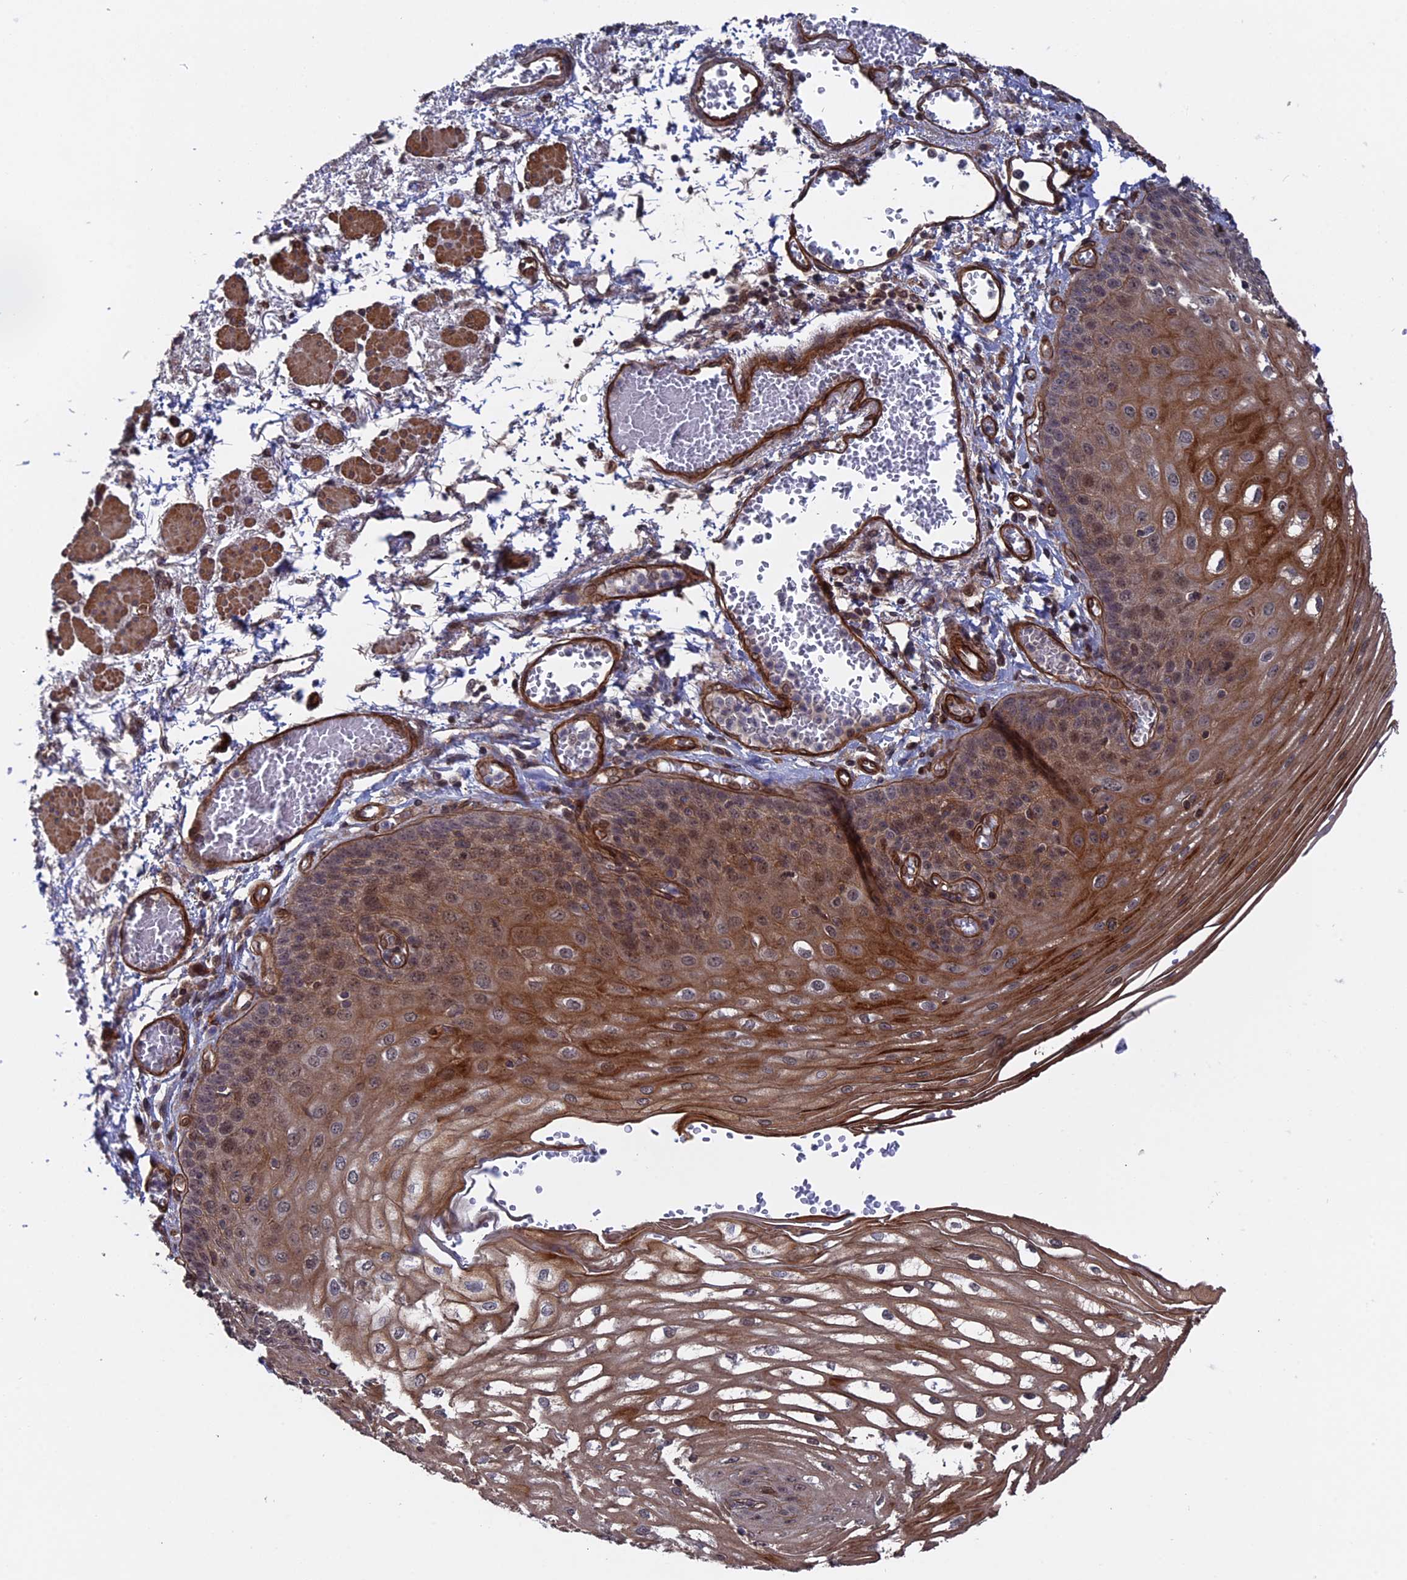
{"staining": {"intensity": "moderate", "quantity": ">75%", "location": "cytoplasmic/membranous,nuclear"}, "tissue": "esophagus", "cell_type": "Squamous epithelial cells", "image_type": "normal", "snomed": [{"axis": "morphology", "description": "Normal tissue, NOS"}, {"axis": "topography", "description": "Esophagus"}], "caption": "Immunohistochemical staining of benign human esophagus shows medium levels of moderate cytoplasmic/membranous,nuclear staining in about >75% of squamous epithelial cells.", "gene": "NOSIP", "patient": {"sex": "male", "age": 81}}